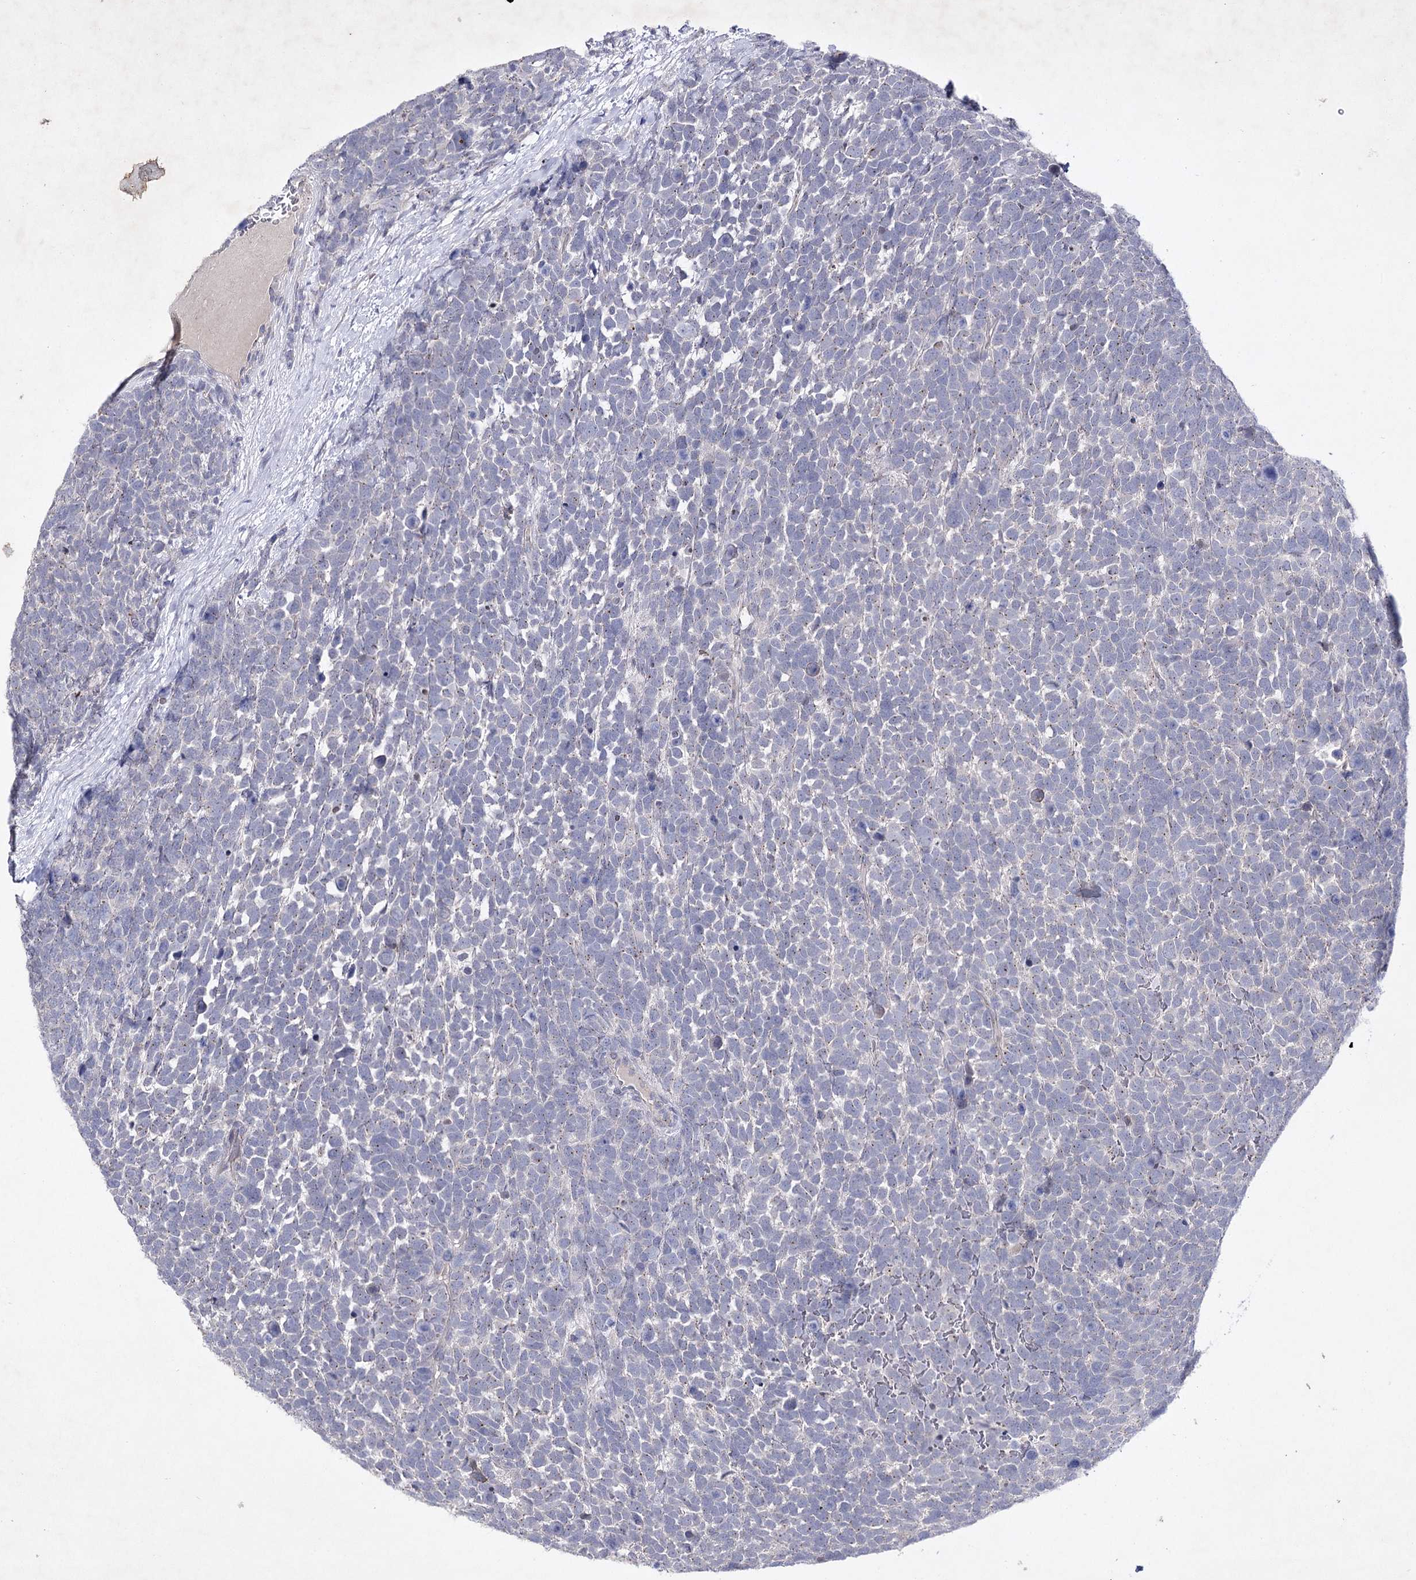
{"staining": {"intensity": "negative", "quantity": "none", "location": "none"}, "tissue": "urothelial cancer", "cell_type": "Tumor cells", "image_type": "cancer", "snomed": [{"axis": "morphology", "description": "Urothelial carcinoma, High grade"}, {"axis": "topography", "description": "Urinary bladder"}], "caption": "Photomicrograph shows no protein staining in tumor cells of urothelial carcinoma (high-grade) tissue.", "gene": "COX15", "patient": {"sex": "female", "age": 82}}